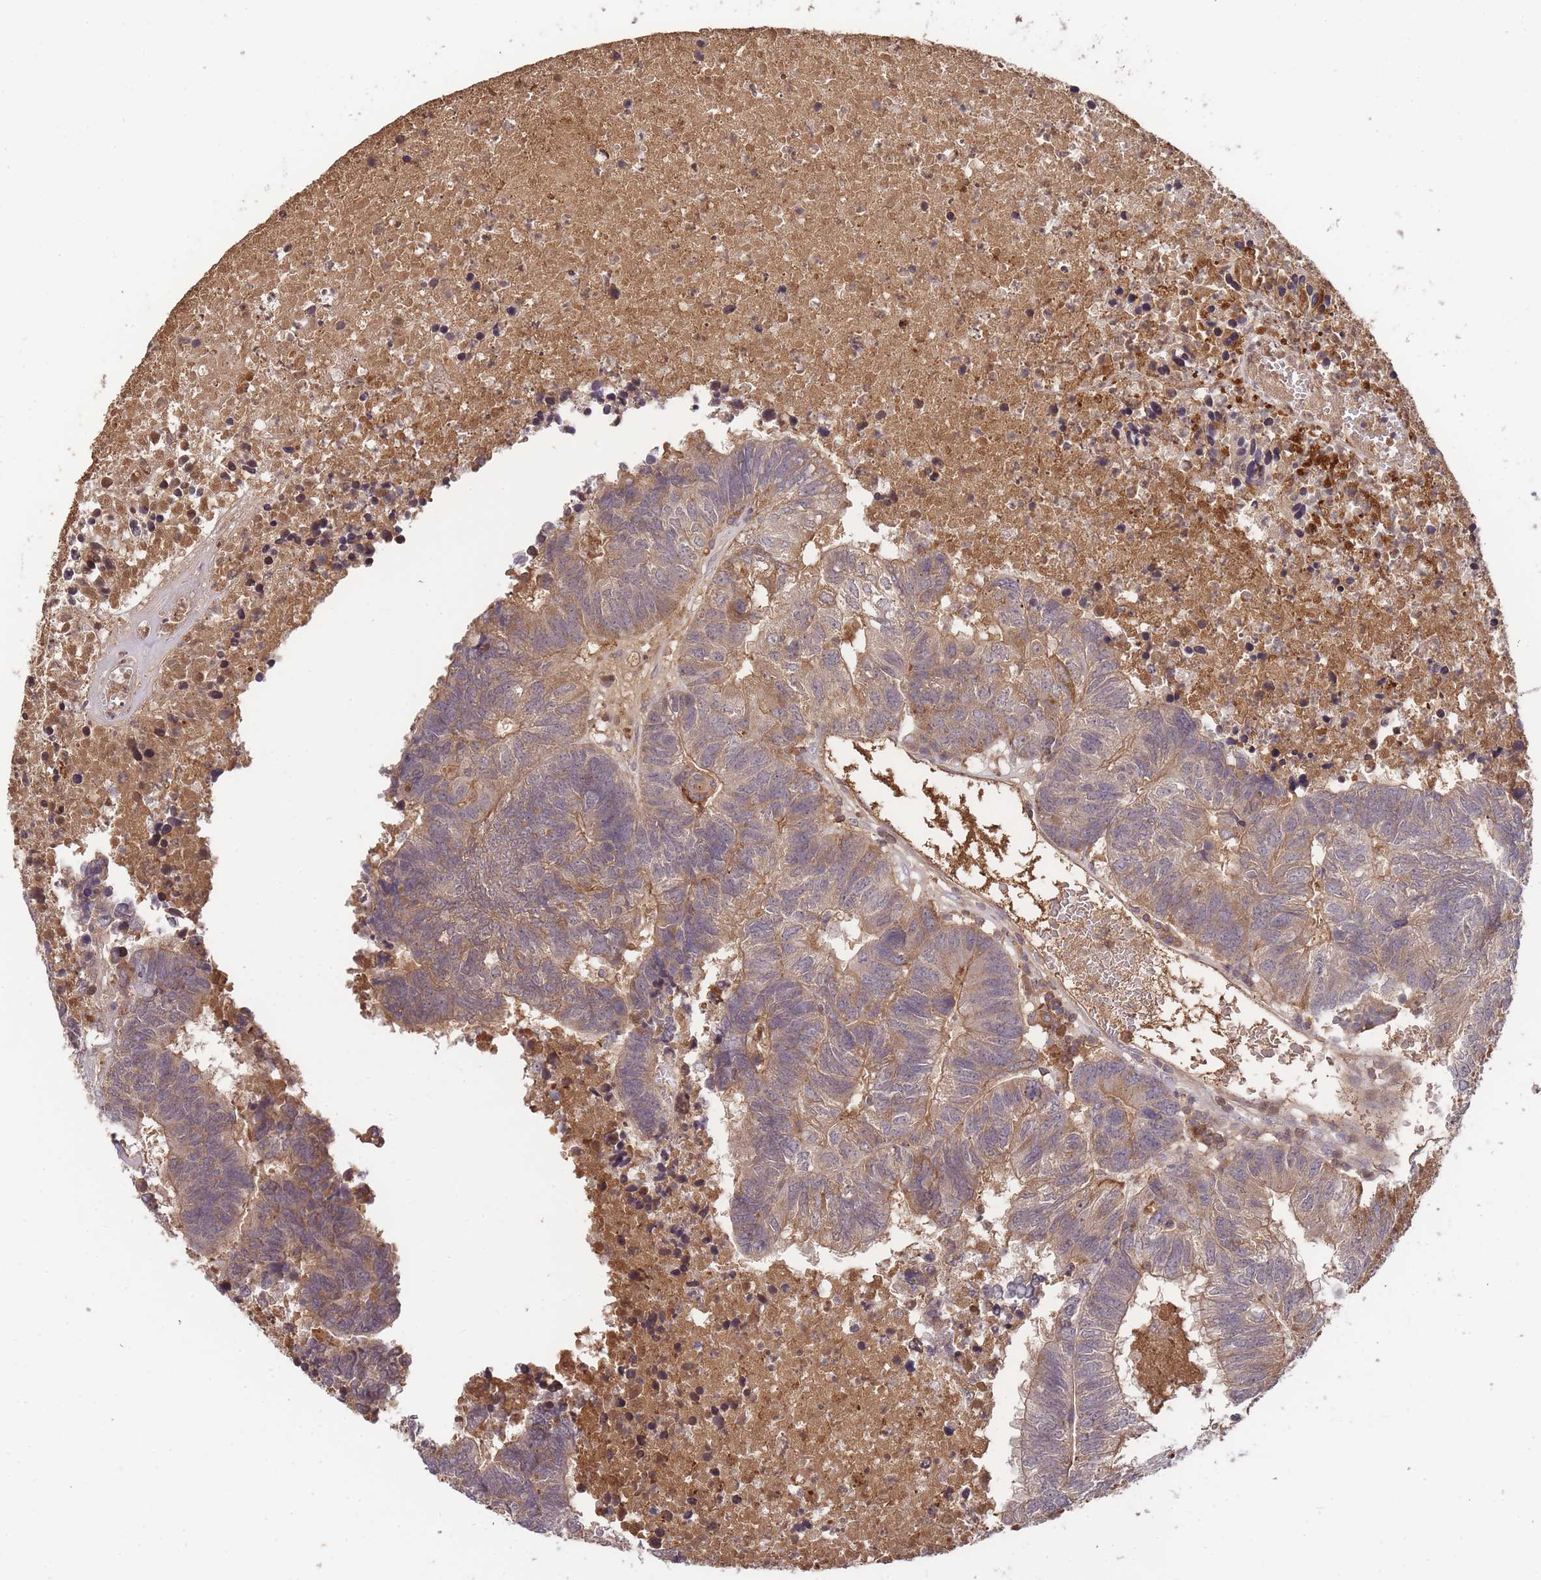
{"staining": {"intensity": "weak", "quantity": ">75%", "location": "cytoplasmic/membranous"}, "tissue": "colorectal cancer", "cell_type": "Tumor cells", "image_type": "cancer", "snomed": [{"axis": "morphology", "description": "Adenocarcinoma, NOS"}, {"axis": "topography", "description": "Colon"}], "caption": "IHC of colorectal adenocarcinoma shows low levels of weak cytoplasmic/membranous expression in about >75% of tumor cells.", "gene": "RALGDS", "patient": {"sex": "female", "age": 48}}